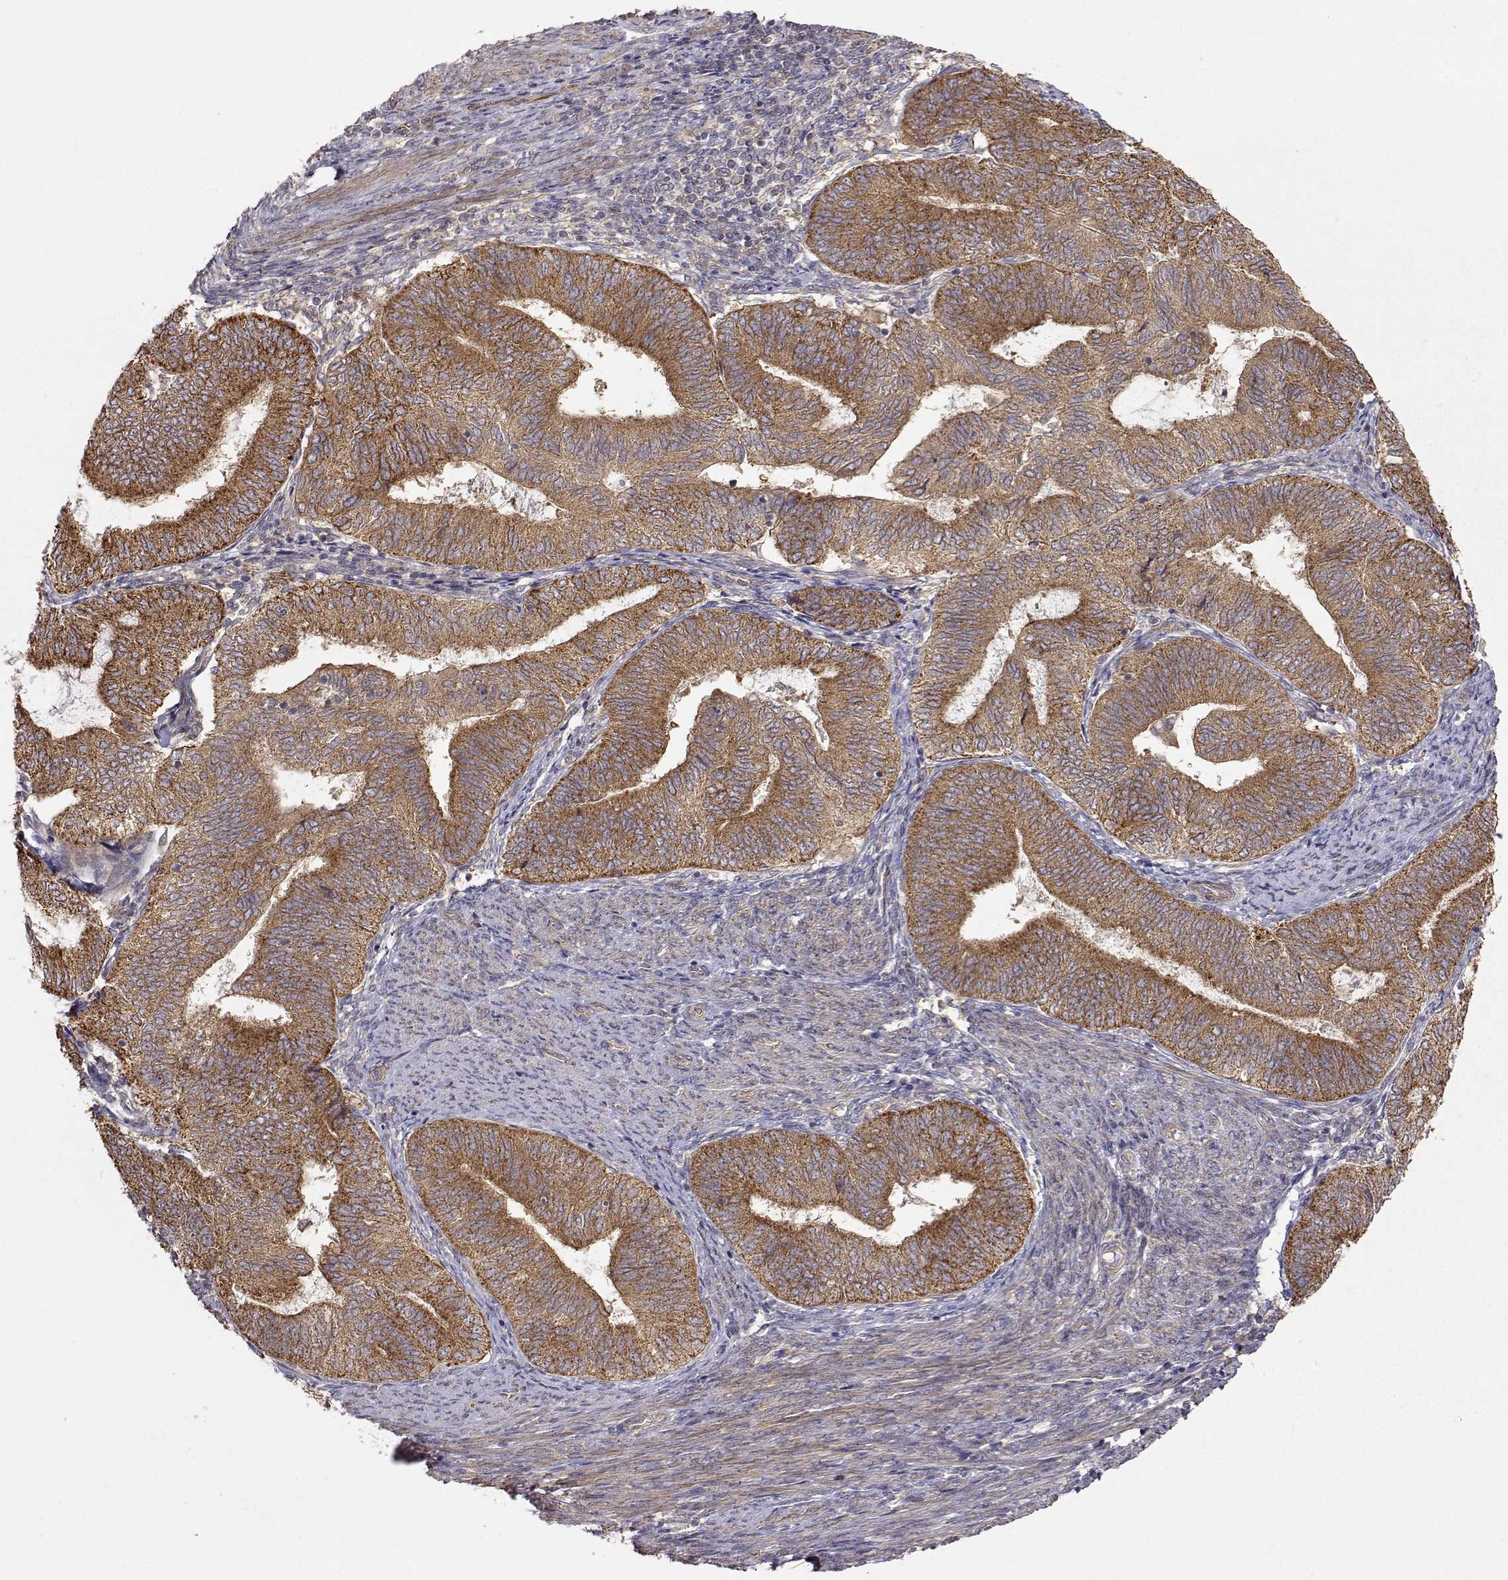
{"staining": {"intensity": "moderate", "quantity": ">75%", "location": "cytoplasmic/membranous"}, "tissue": "endometrial cancer", "cell_type": "Tumor cells", "image_type": "cancer", "snomed": [{"axis": "morphology", "description": "Adenocarcinoma, NOS"}, {"axis": "topography", "description": "Endometrium"}], "caption": "High-magnification brightfield microscopy of endometrial cancer stained with DAB (3,3'-diaminobenzidine) (brown) and counterstained with hematoxylin (blue). tumor cells exhibit moderate cytoplasmic/membranous expression is identified in about>75% of cells.", "gene": "PAIP1", "patient": {"sex": "female", "age": 65}}